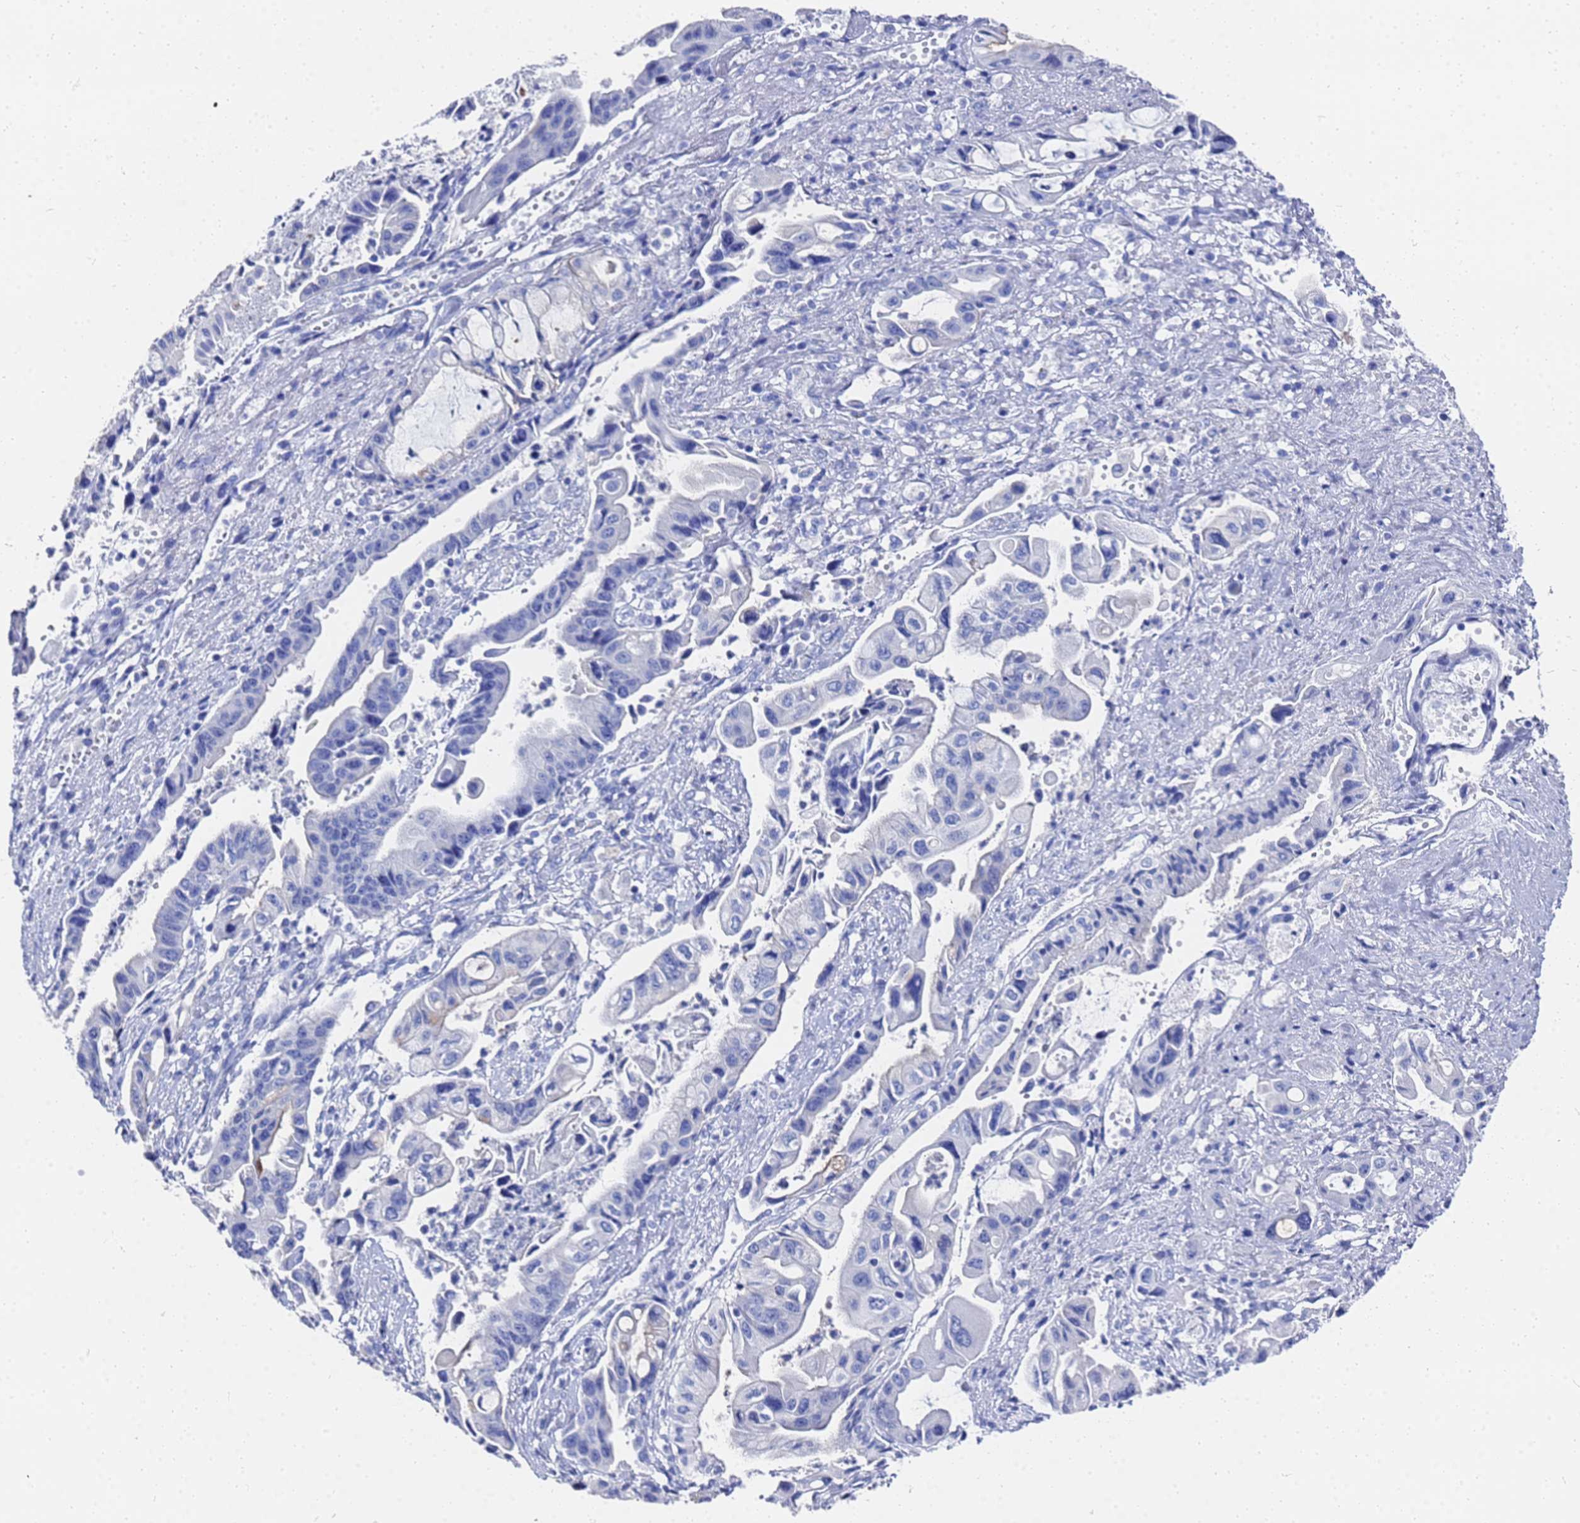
{"staining": {"intensity": "negative", "quantity": "none", "location": "none"}, "tissue": "pancreatic cancer", "cell_type": "Tumor cells", "image_type": "cancer", "snomed": [{"axis": "morphology", "description": "Adenocarcinoma, NOS"}, {"axis": "topography", "description": "Pancreas"}], "caption": "High magnification brightfield microscopy of pancreatic cancer stained with DAB (brown) and counterstained with hematoxylin (blue): tumor cells show no significant positivity.", "gene": "GGT1", "patient": {"sex": "female", "age": 50}}